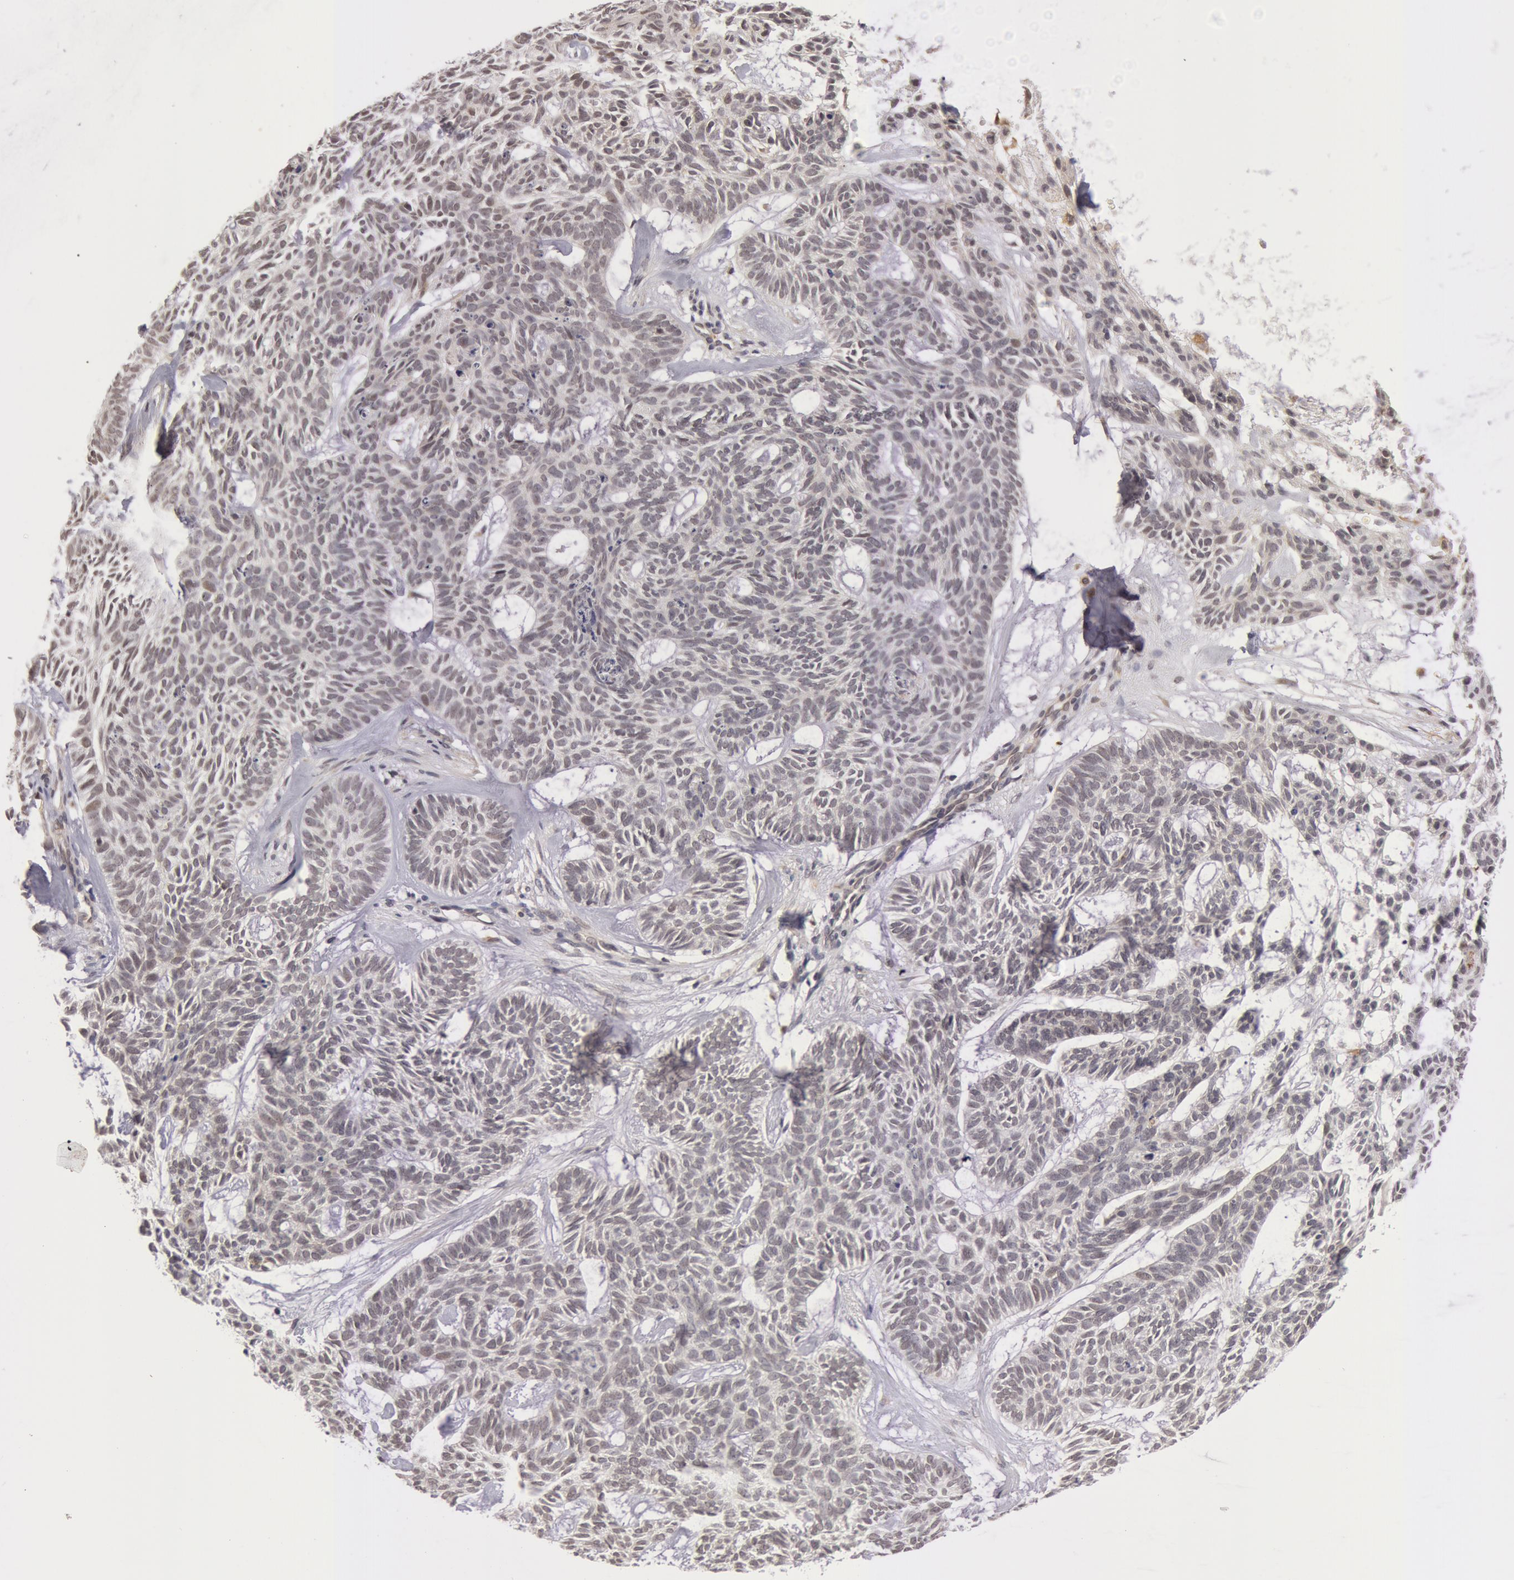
{"staining": {"intensity": "negative", "quantity": "none", "location": "none"}, "tissue": "skin cancer", "cell_type": "Tumor cells", "image_type": "cancer", "snomed": [{"axis": "morphology", "description": "Basal cell carcinoma"}, {"axis": "topography", "description": "Skin"}], "caption": "This is an immunohistochemistry (IHC) micrograph of skin basal cell carcinoma. There is no positivity in tumor cells.", "gene": "SYTL4", "patient": {"sex": "male", "age": 75}}